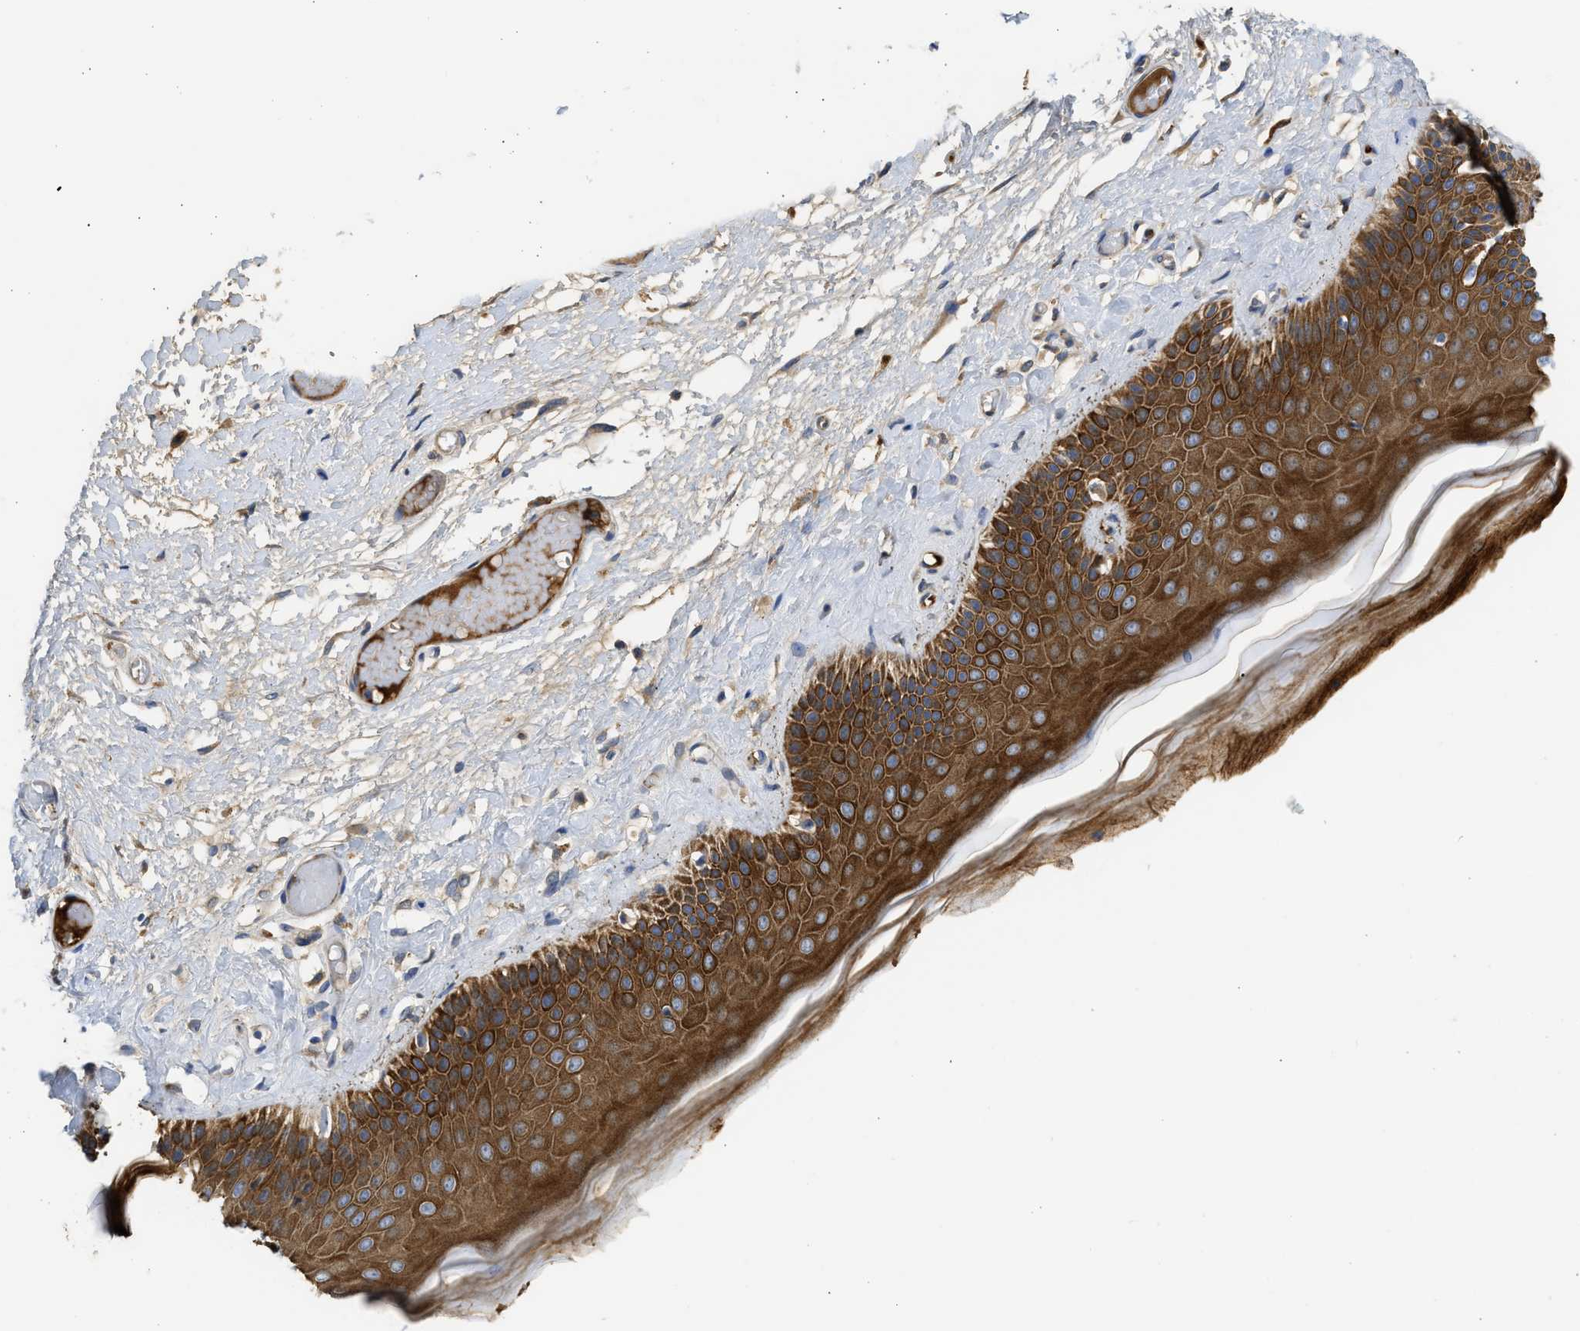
{"staining": {"intensity": "strong", "quantity": ">75%", "location": "cytoplasmic/membranous"}, "tissue": "skin", "cell_type": "Epidermal cells", "image_type": "normal", "snomed": [{"axis": "morphology", "description": "Normal tissue, NOS"}, {"axis": "topography", "description": "Vulva"}], "caption": "DAB (3,3'-diaminobenzidine) immunohistochemical staining of benign human skin exhibits strong cytoplasmic/membranous protein expression in approximately >75% of epidermal cells.", "gene": "CSRNP2", "patient": {"sex": "female", "age": 73}}